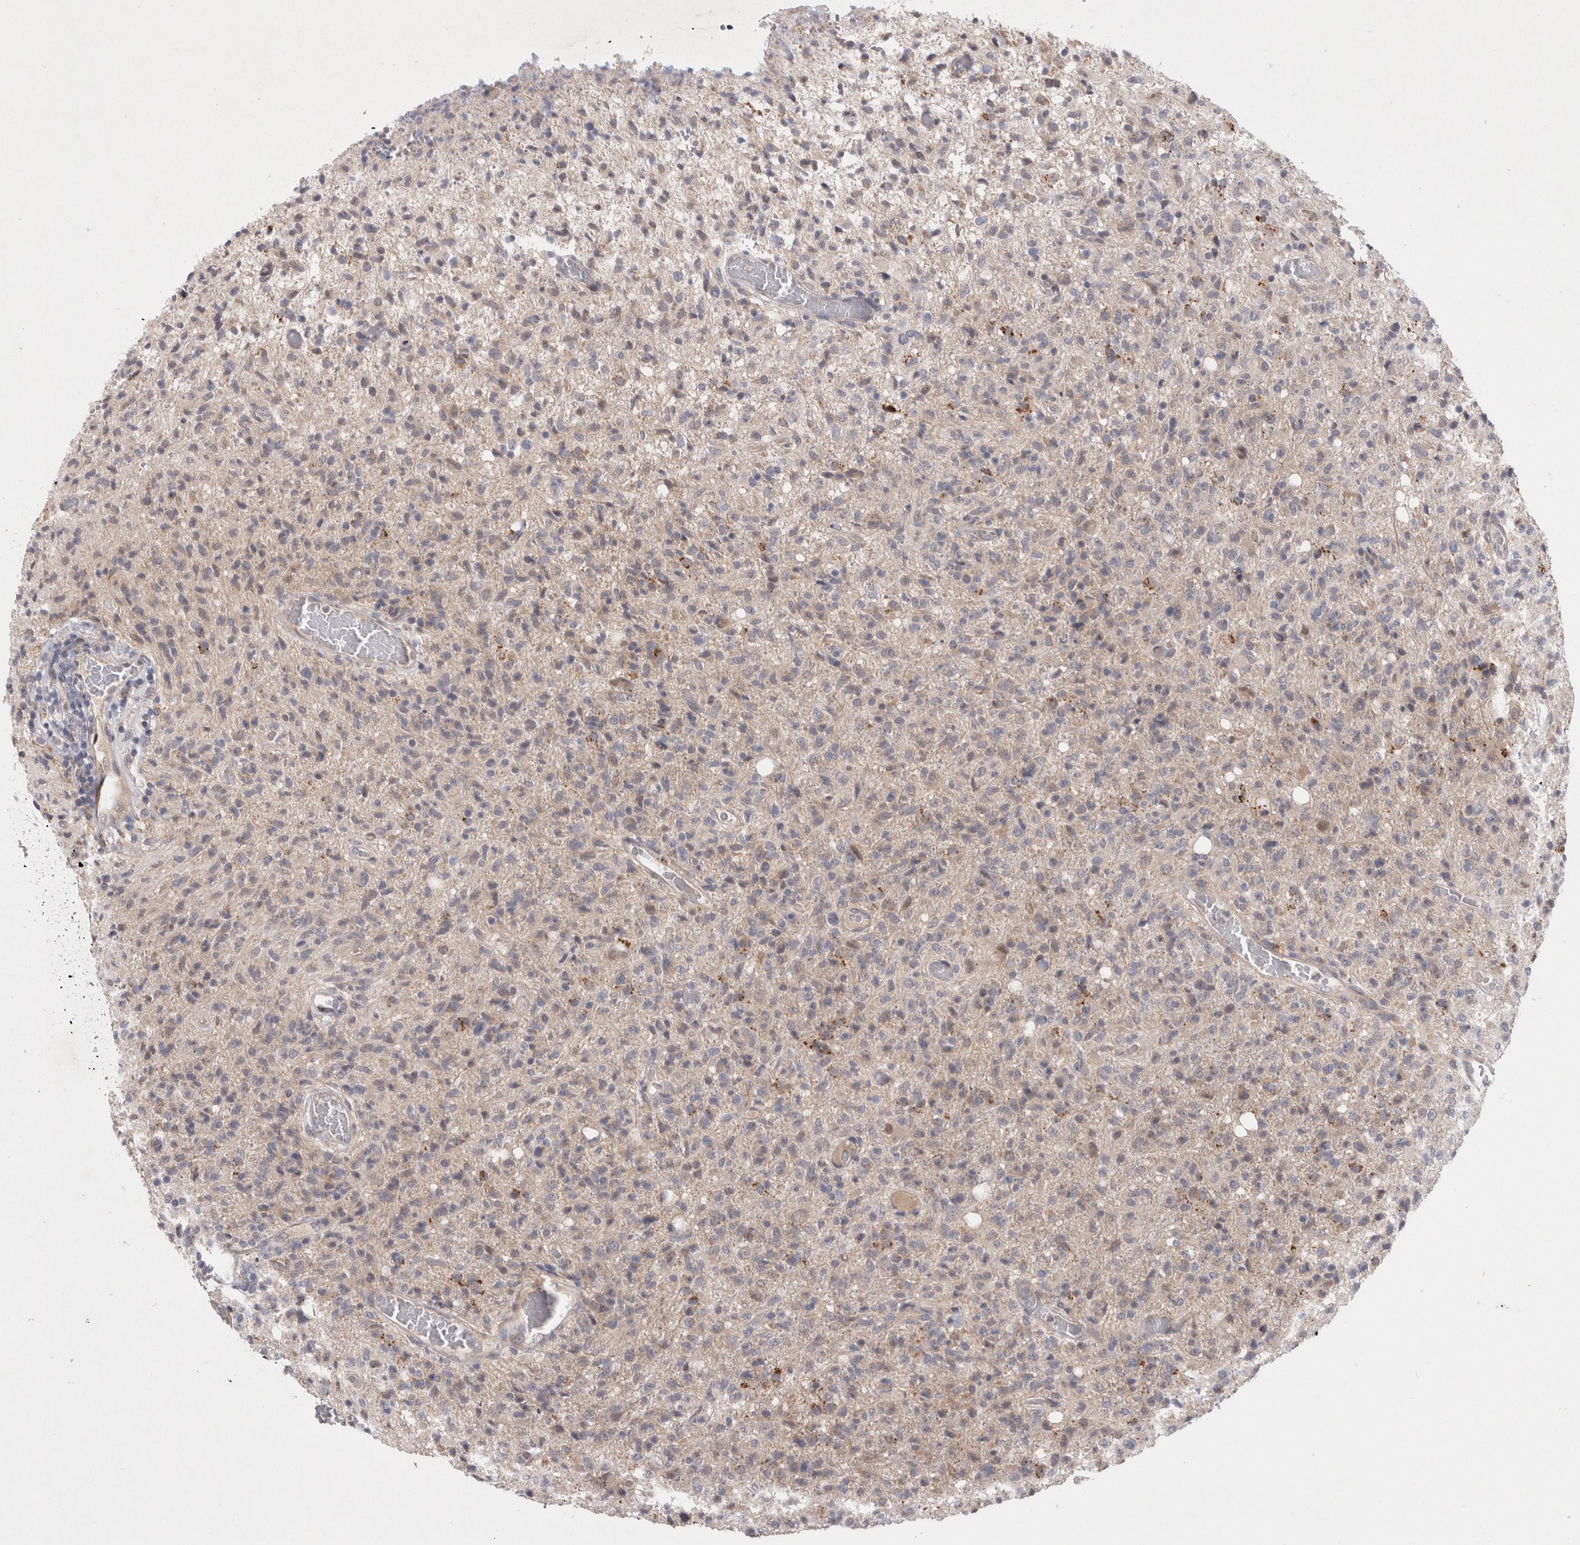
{"staining": {"intensity": "moderate", "quantity": "<25%", "location": "cytoplasmic/membranous"}, "tissue": "glioma", "cell_type": "Tumor cells", "image_type": "cancer", "snomed": [{"axis": "morphology", "description": "Glioma, malignant, High grade"}, {"axis": "topography", "description": "Brain"}], "caption": "The immunohistochemical stain shows moderate cytoplasmic/membranous positivity in tumor cells of malignant high-grade glioma tissue.", "gene": "MRPL37", "patient": {"sex": "female", "age": 57}}